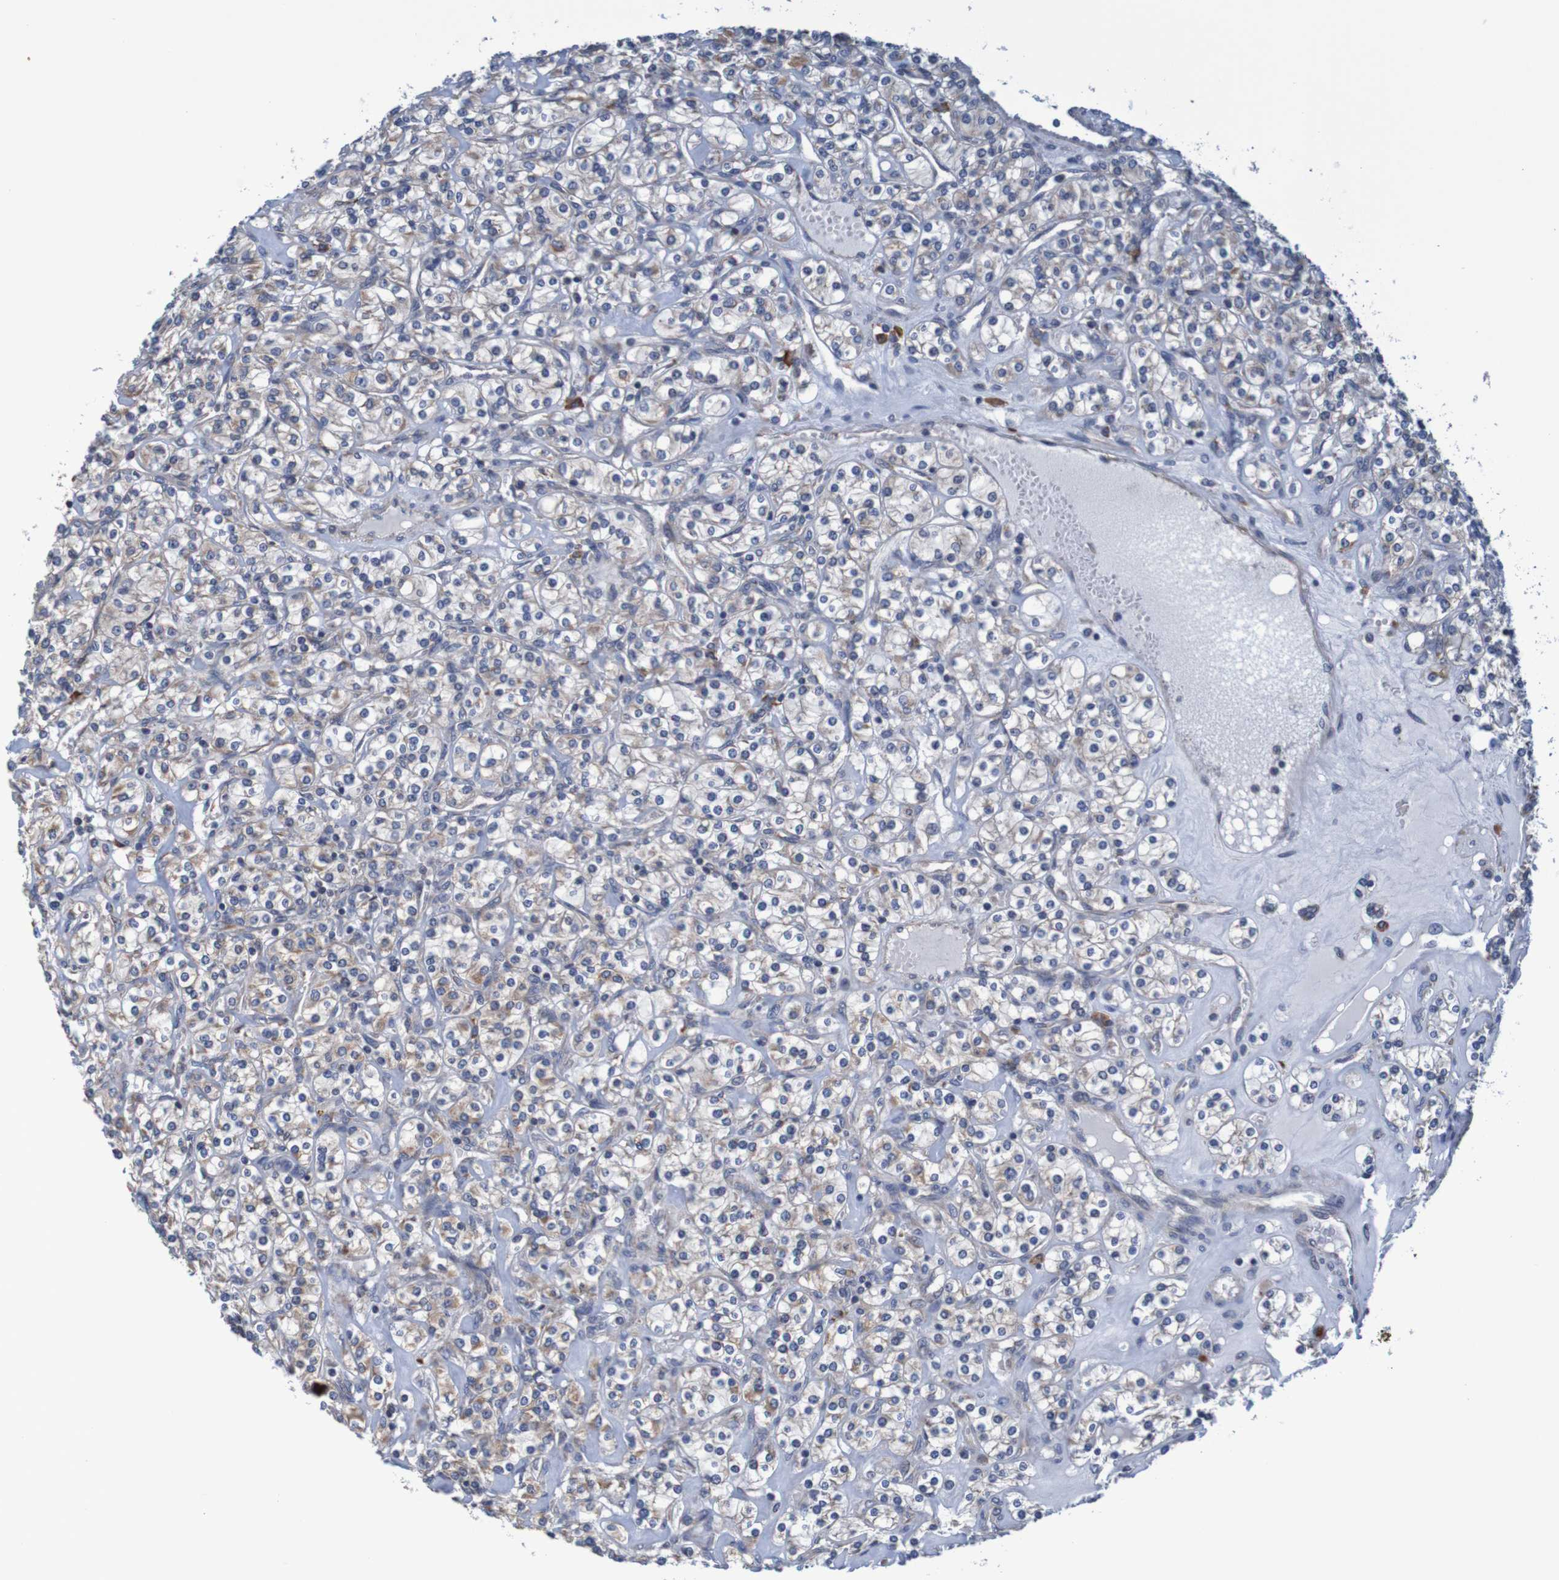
{"staining": {"intensity": "weak", "quantity": ">75%", "location": "cytoplasmic/membranous"}, "tissue": "renal cancer", "cell_type": "Tumor cells", "image_type": "cancer", "snomed": [{"axis": "morphology", "description": "Adenocarcinoma, NOS"}, {"axis": "topography", "description": "Kidney"}], "caption": "IHC staining of adenocarcinoma (renal), which demonstrates low levels of weak cytoplasmic/membranous positivity in about >75% of tumor cells indicating weak cytoplasmic/membranous protein staining. The staining was performed using DAB (brown) for protein detection and nuclei were counterstained in hematoxylin (blue).", "gene": "CLDN18", "patient": {"sex": "male", "age": 77}}